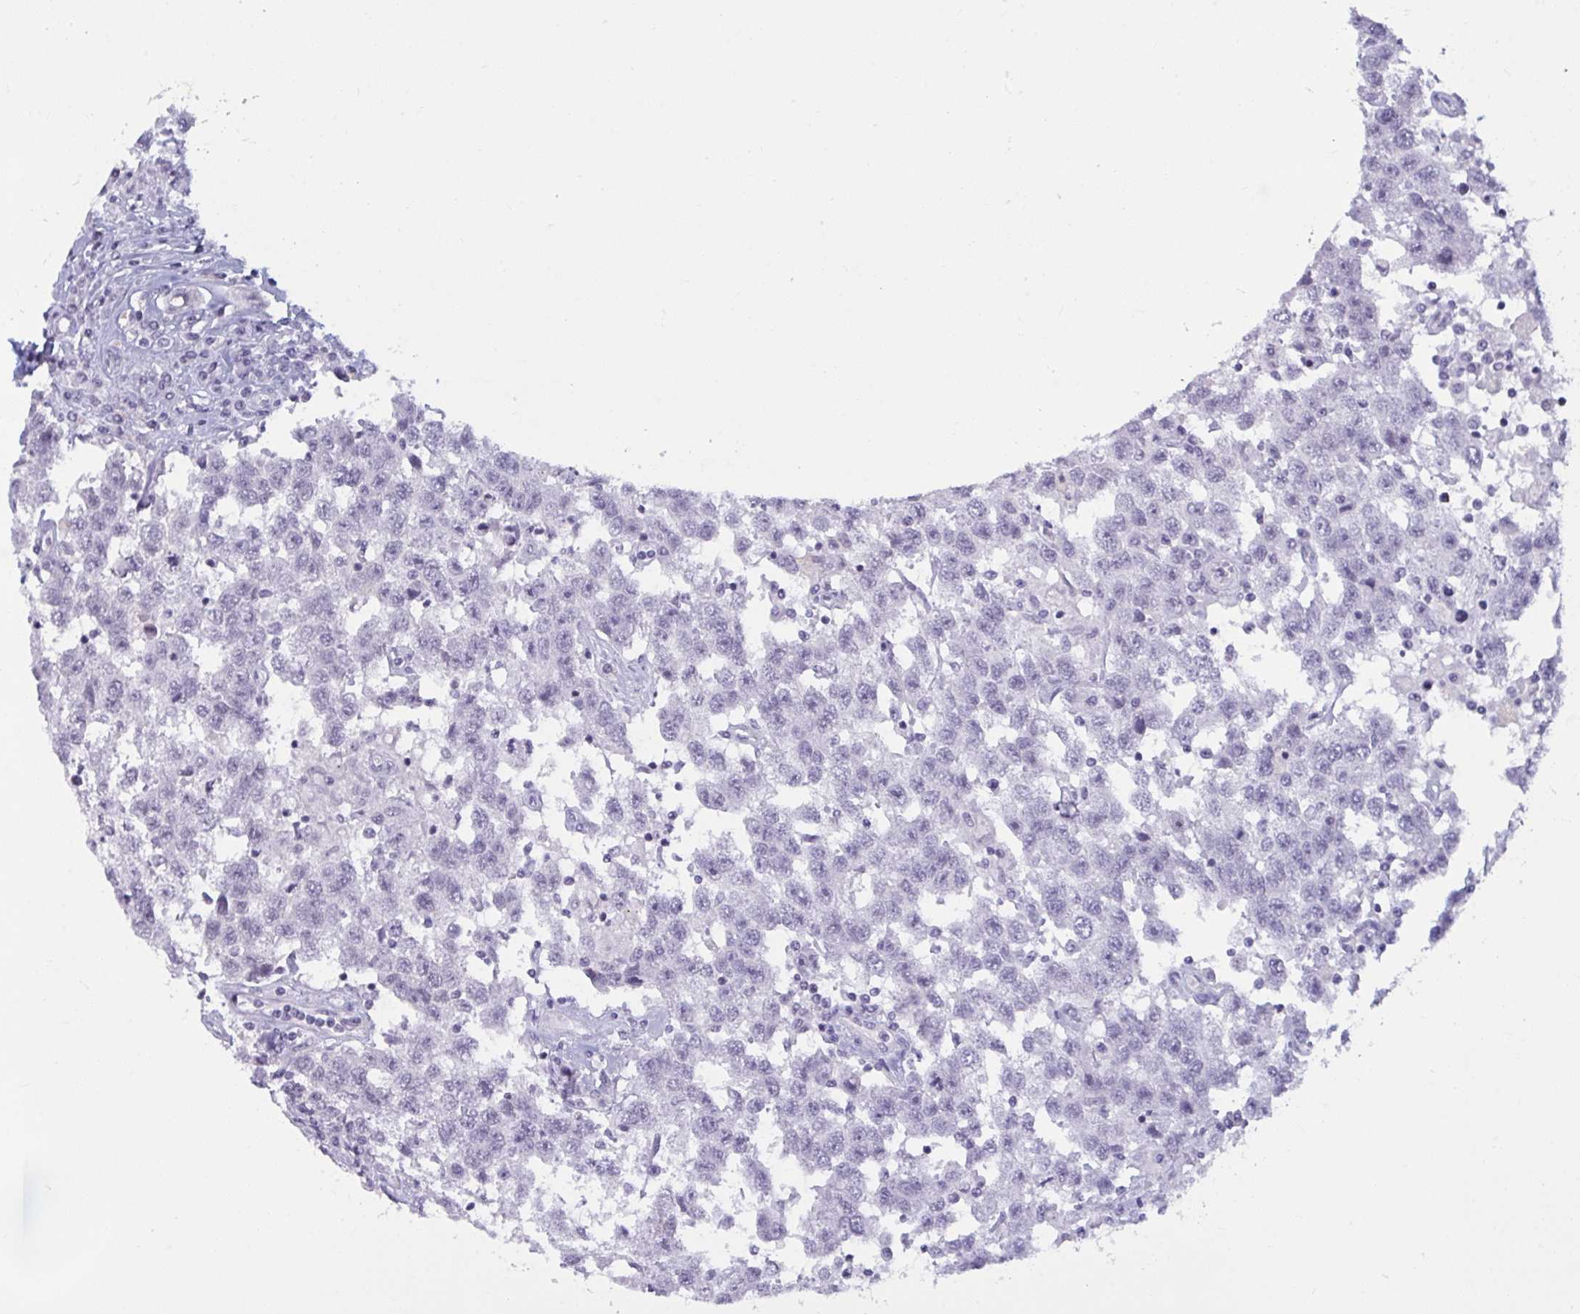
{"staining": {"intensity": "negative", "quantity": "none", "location": "none"}, "tissue": "testis cancer", "cell_type": "Tumor cells", "image_type": "cancer", "snomed": [{"axis": "morphology", "description": "Seminoma, NOS"}, {"axis": "topography", "description": "Testis"}], "caption": "A high-resolution histopathology image shows immunohistochemistry staining of testis seminoma, which demonstrates no significant staining in tumor cells.", "gene": "TBC1D4", "patient": {"sex": "male", "age": 41}}